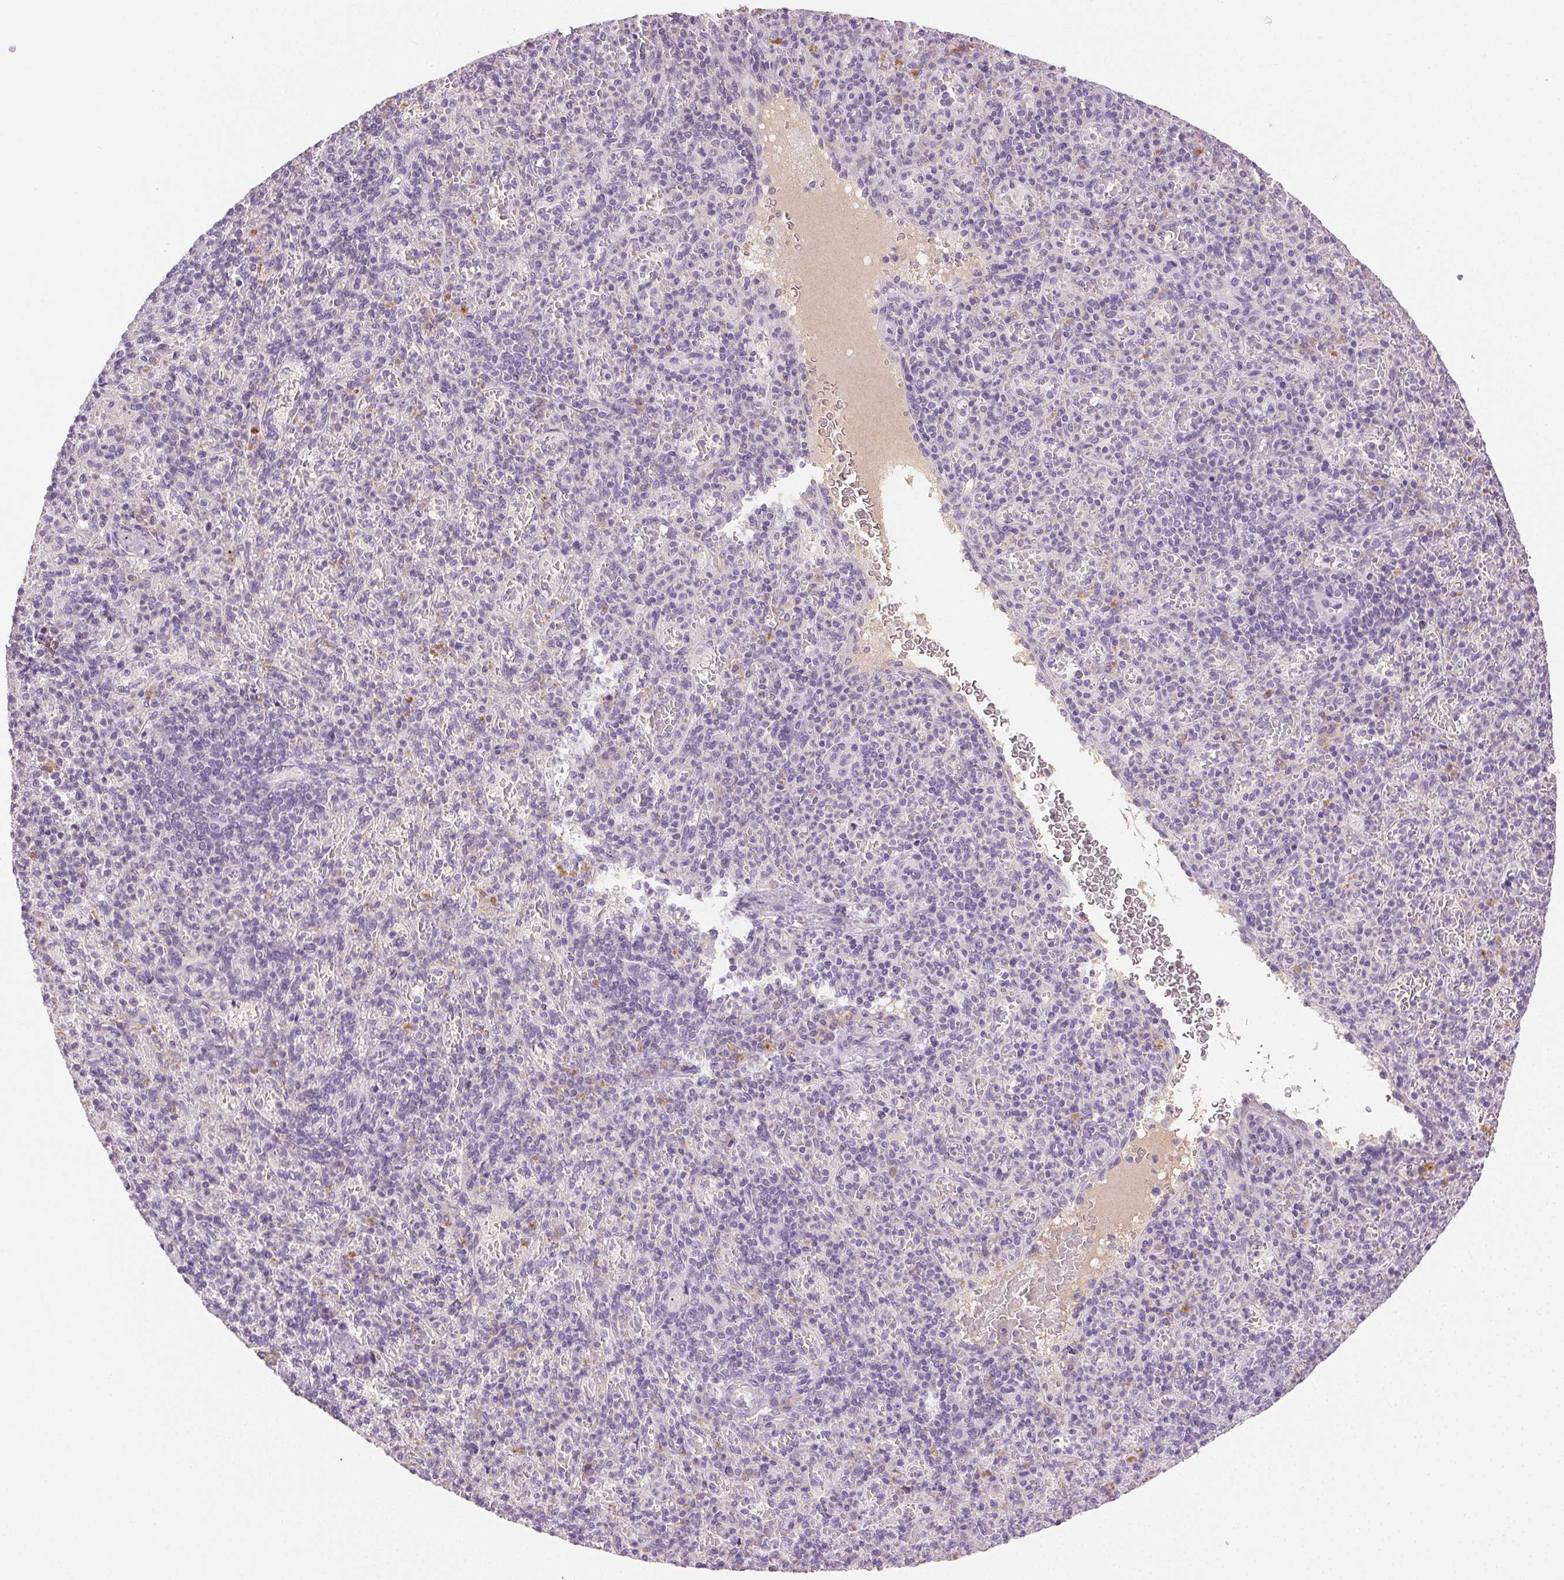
{"staining": {"intensity": "negative", "quantity": "none", "location": "none"}, "tissue": "spleen", "cell_type": "Cells in red pulp", "image_type": "normal", "snomed": [{"axis": "morphology", "description": "Normal tissue, NOS"}, {"axis": "topography", "description": "Spleen"}], "caption": "IHC of unremarkable human spleen shows no positivity in cells in red pulp.", "gene": "BPIFB2", "patient": {"sex": "female", "age": 74}}